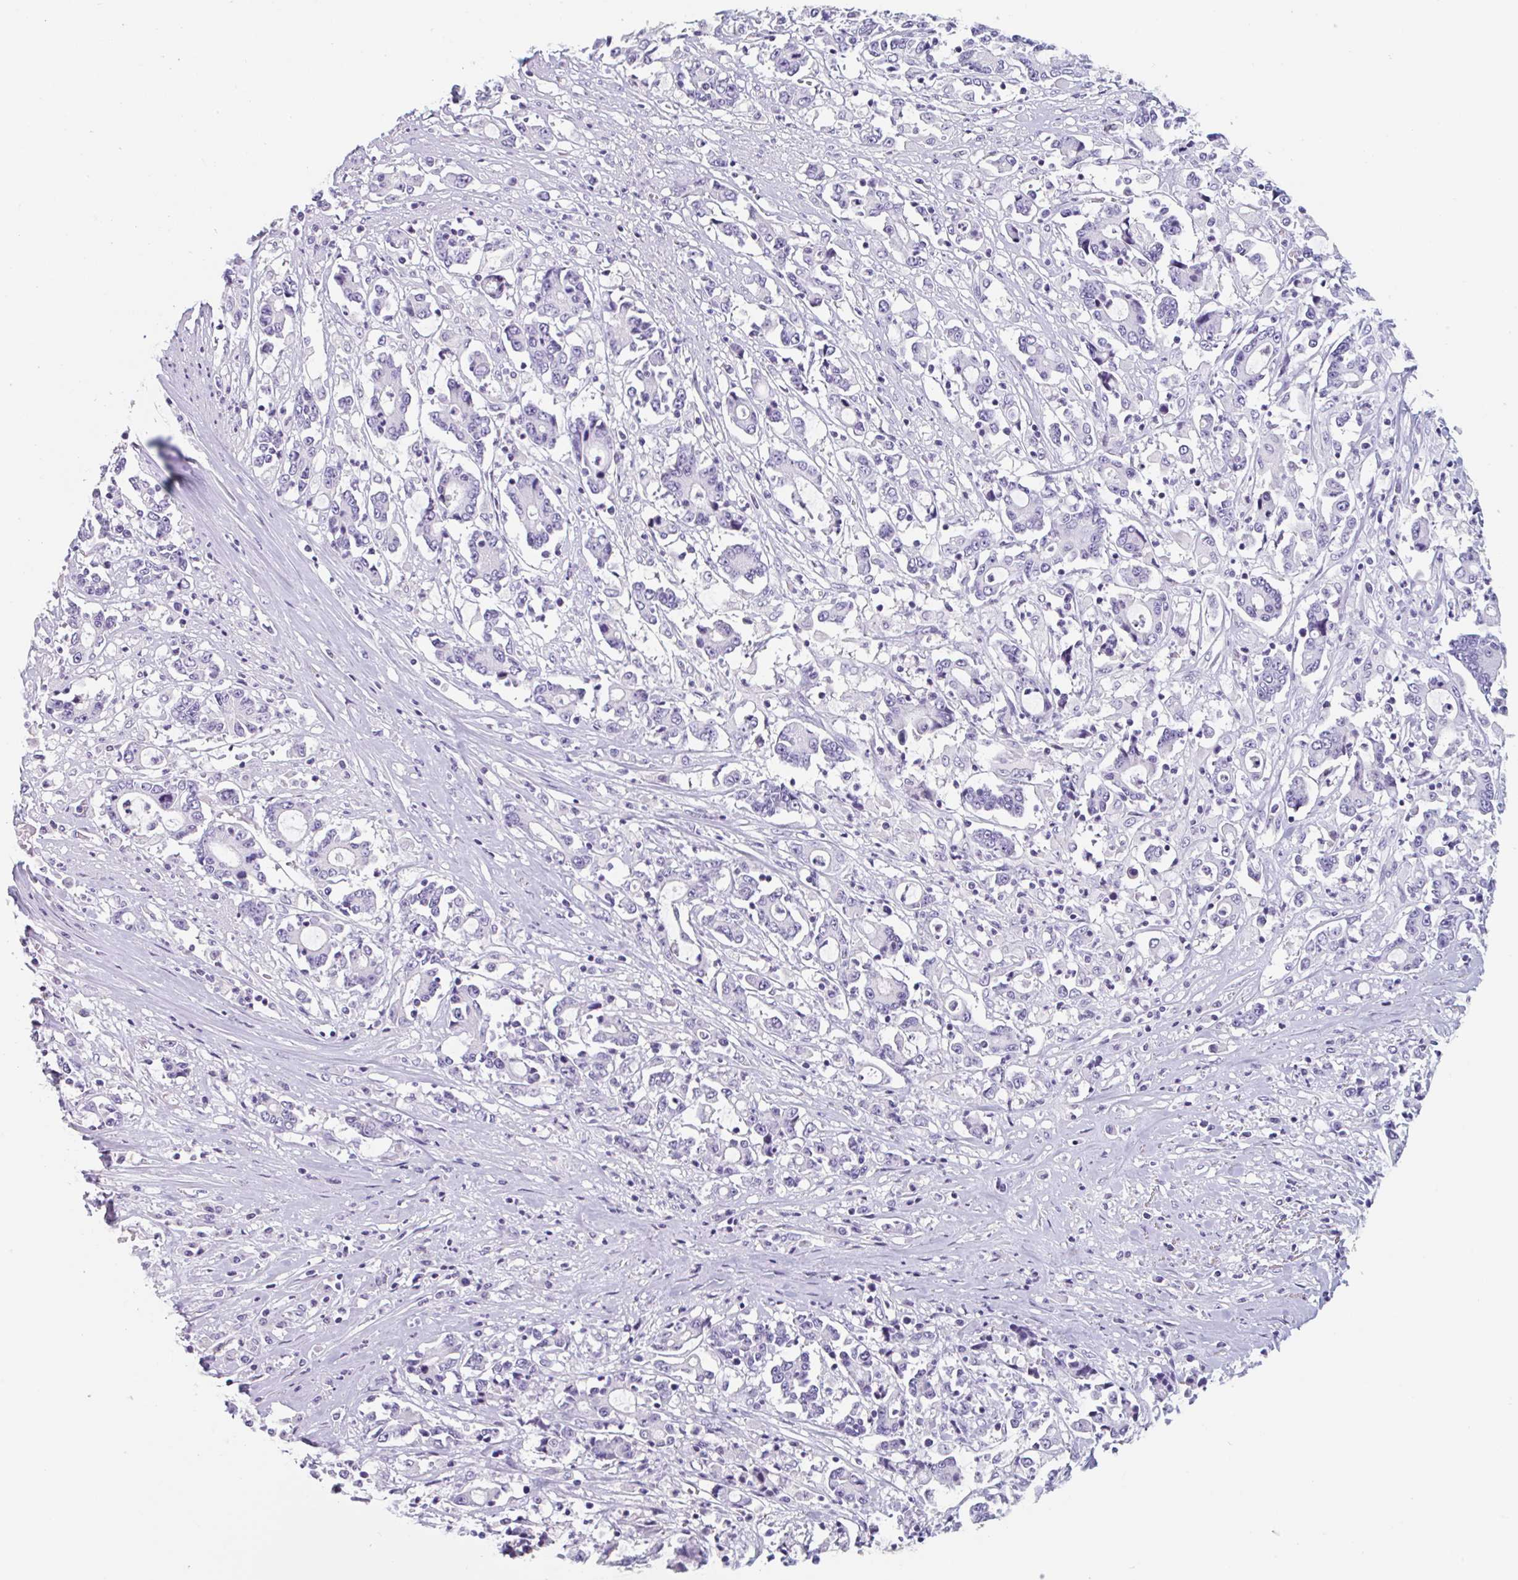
{"staining": {"intensity": "negative", "quantity": "none", "location": "none"}, "tissue": "stomach cancer", "cell_type": "Tumor cells", "image_type": "cancer", "snomed": [{"axis": "morphology", "description": "Adenocarcinoma, NOS"}, {"axis": "topography", "description": "Stomach, upper"}], "caption": "High magnification brightfield microscopy of stomach cancer stained with DAB (3,3'-diaminobenzidine) (brown) and counterstained with hematoxylin (blue): tumor cells show no significant positivity.", "gene": "EMC4", "patient": {"sex": "male", "age": 68}}